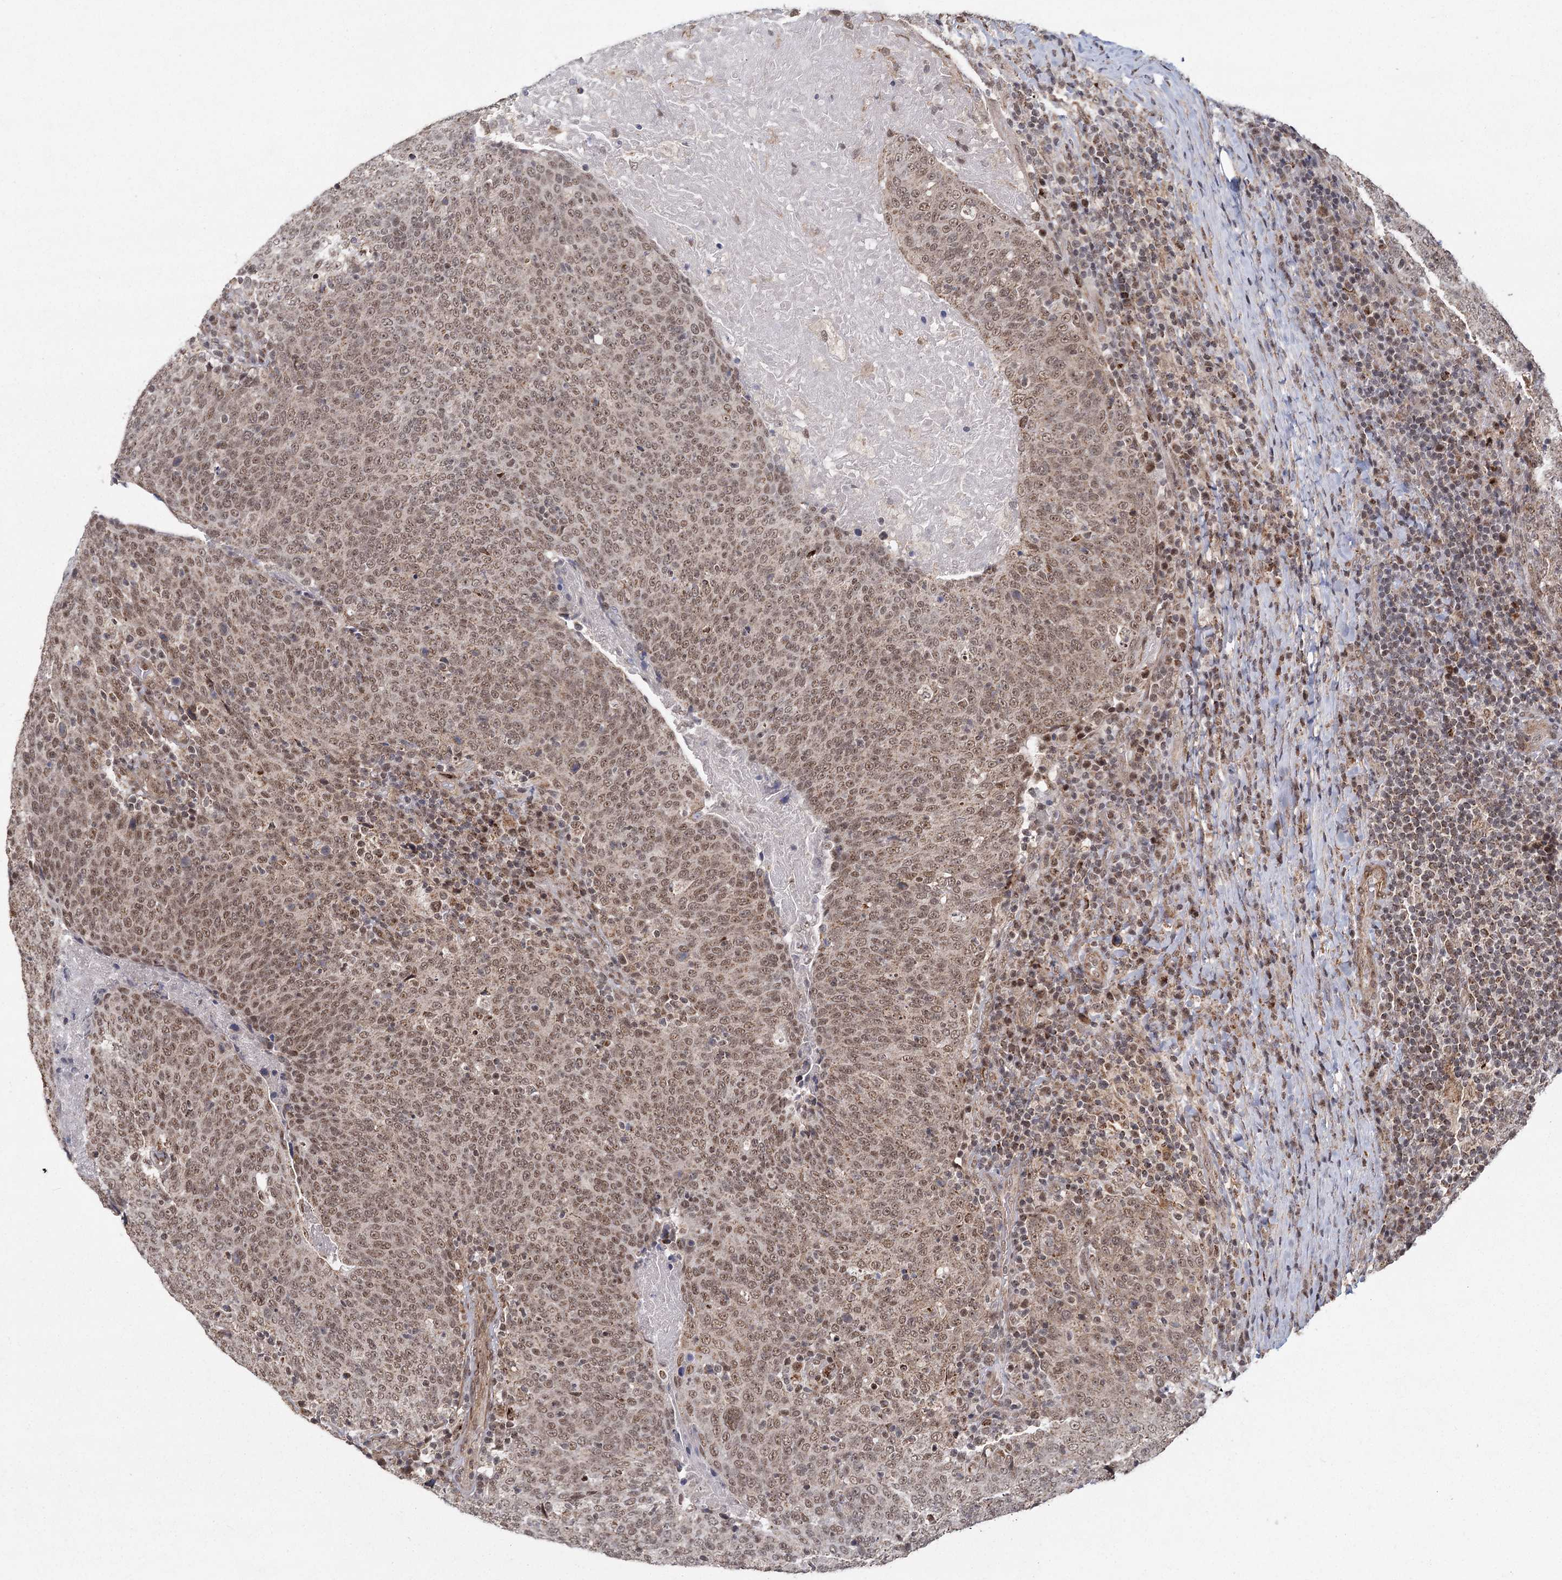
{"staining": {"intensity": "moderate", "quantity": ">75%", "location": "nuclear"}, "tissue": "head and neck cancer", "cell_type": "Tumor cells", "image_type": "cancer", "snomed": [{"axis": "morphology", "description": "Squamous cell carcinoma, NOS"}, {"axis": "morphology", "description": "Squamous cell carcinoma, metastatic, NOS"}, {"axis": "topography", "description": "Lymph node"}, {"axis": "topography", "description": "Head-Neck"}], "caption": "Immunohistochemical staining of human head and neck cancer reveals medium levels of moderate nuclear positivity in approximately >75% of tumor cells. The staining was performed using DAB, with brown indicating positive protein expression. Nuclei are stained blue with hematoxylin.", "gene": "ZCCHC24", "patient": {"sex": "male", "age": 62}}